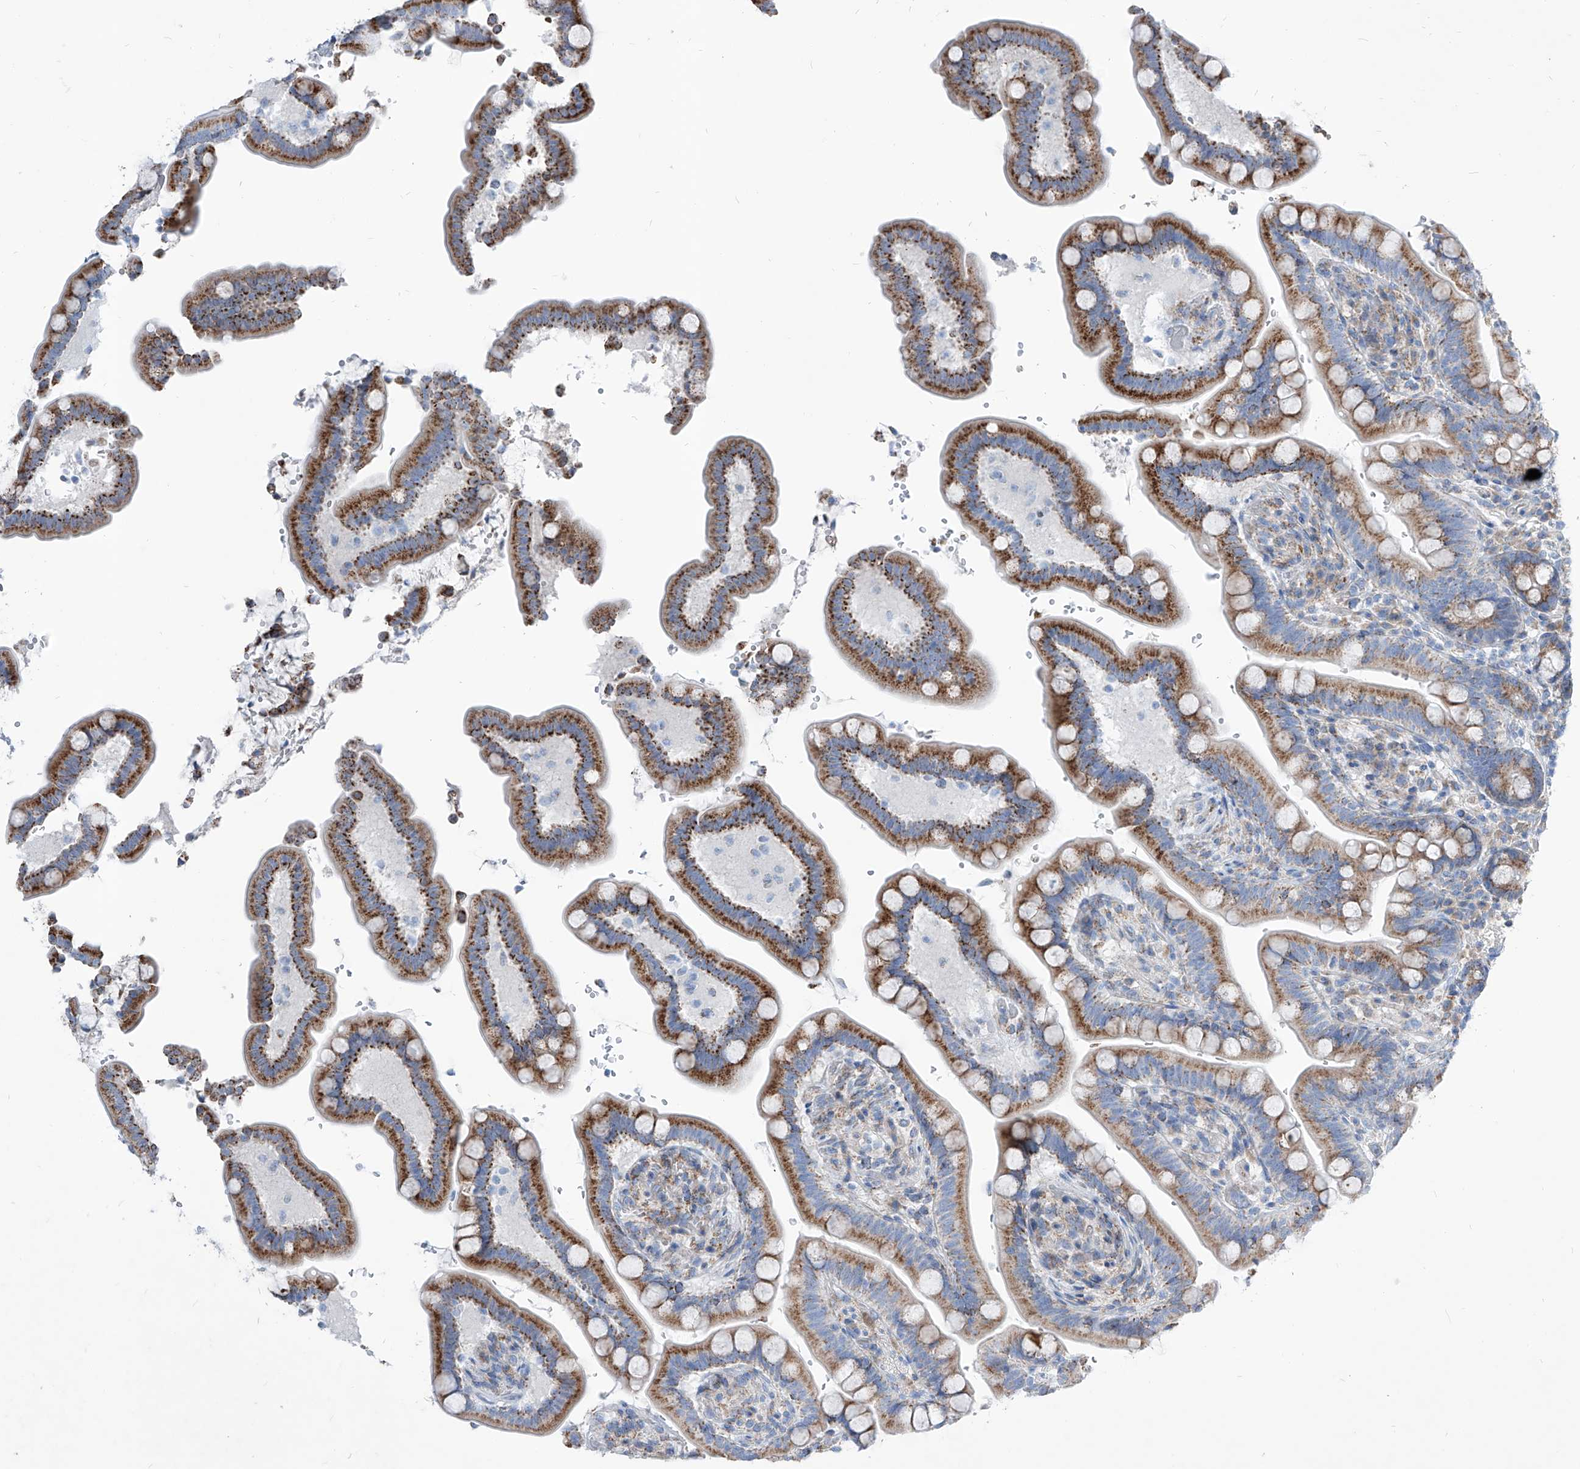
{"staining": {"intensity": "negative", "quantity": "none", "location": "none"}, "tissue": "colon", "cell_type": "Endothelial cells", "image_type": "normal", "snomed": [{"axis": "morphology", "description": "Normal tissue, NOS"}, {"axis": "topography", "description": "Smooth muscle"}, {"axis": "topography", "description": "Colon"}], "caption": "Immunohistochemistry micrograph of normal colon: human colon stained with DAB (3,3'-diaminobenzidine) shows no significant protein expression in endothelial cells.", "gene": "AGPS", "patient": {"sex": "male", "age": 73}}